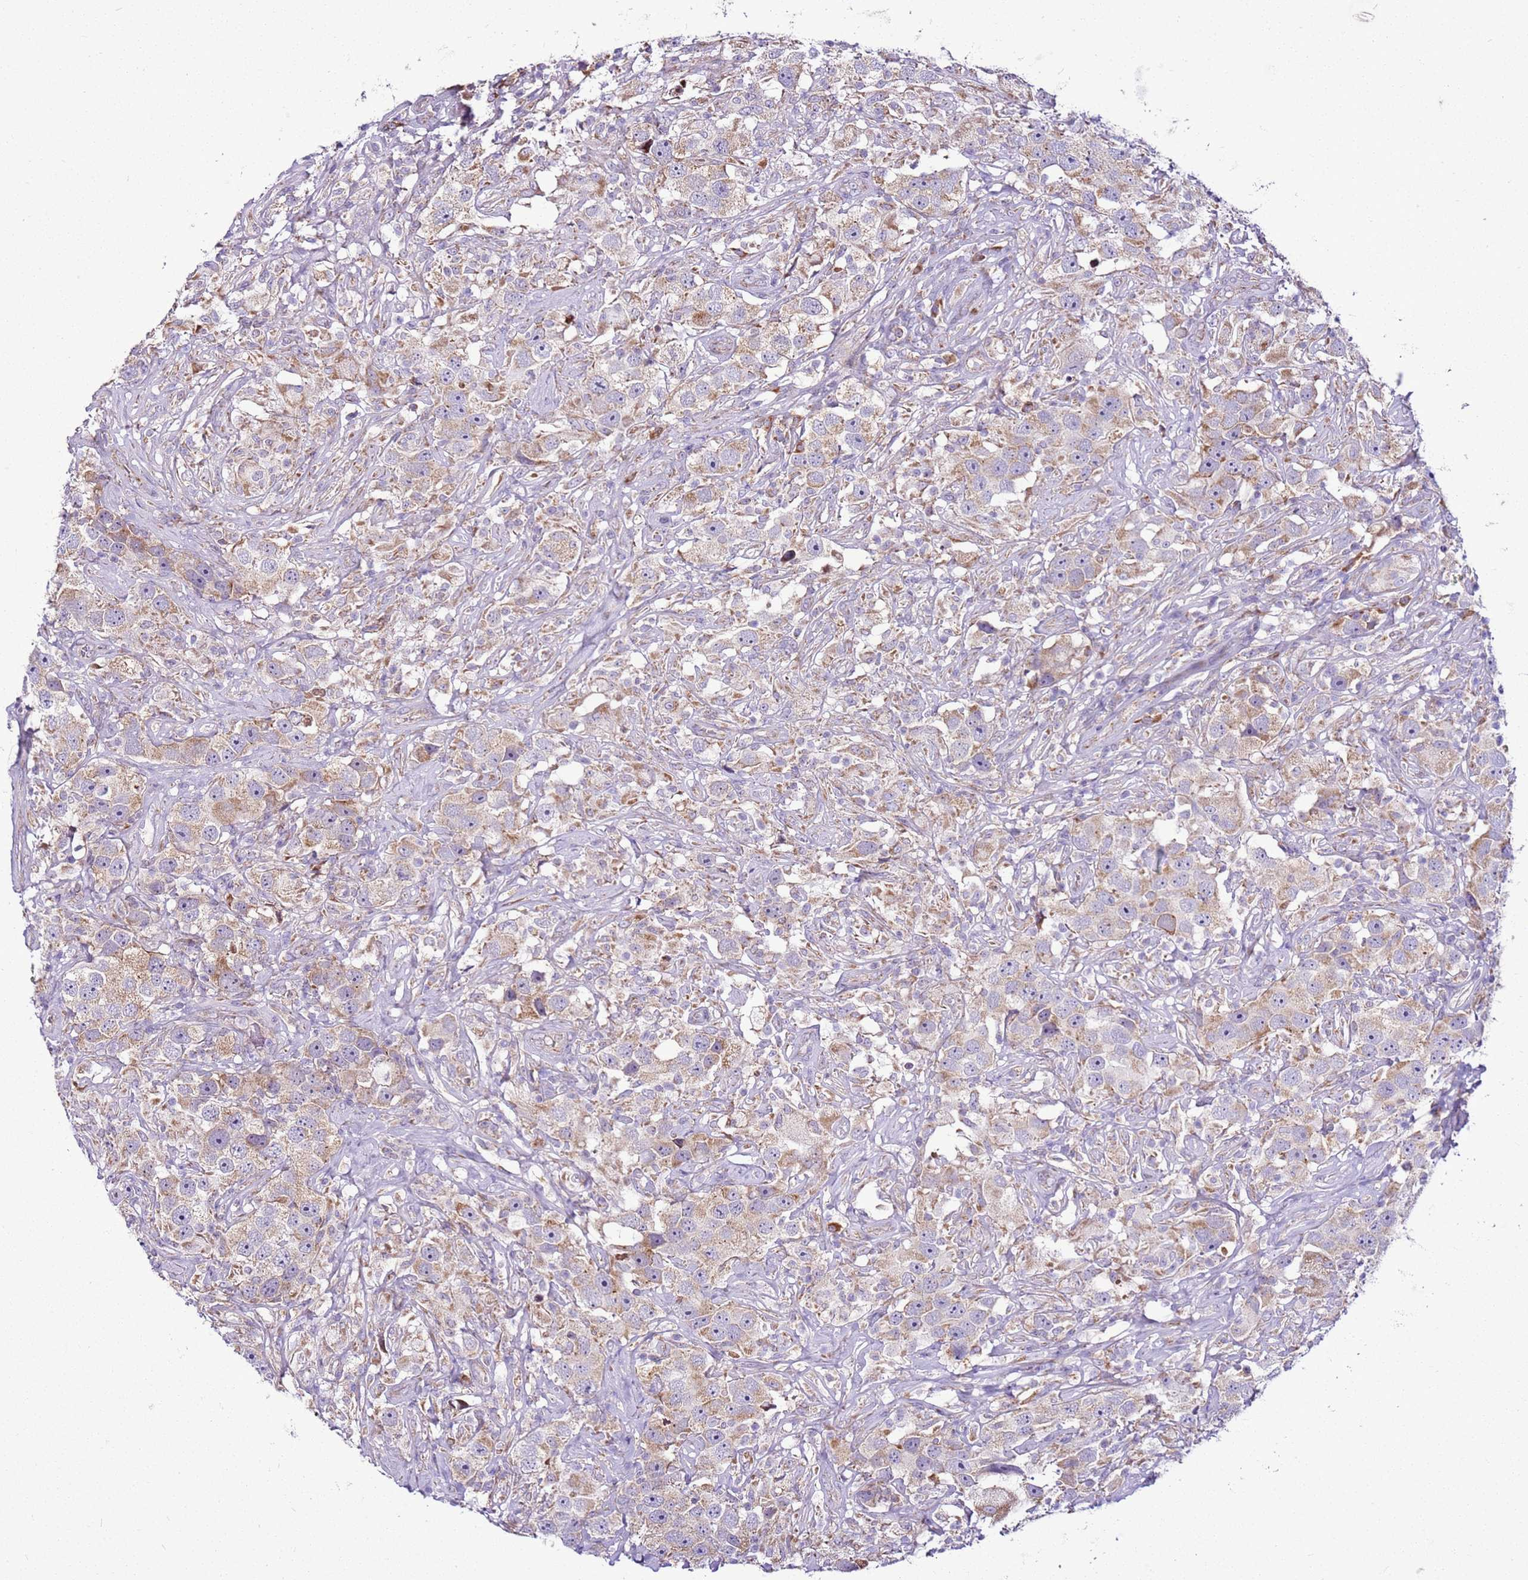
{"staining": {"intensity": "moderate", "quantity": "25%-75%", "location": "cytoplasmic/membranous"}, "tissue": "testis cancer", "cell_type": "Tumor cells", "image_type": "cancer", "snomed": [{"axis": "morphology", "description": "Seminoma, NOS"}, {"axis": "topography", "description": "Testis"}], "caption": "Human testis cancer stained for a protein (brown) displays moderate cytoplasmic/membranous positive staining in about 25%-75% of tumor cells.", "gene": "MRPL36", "patient": {"sex": "male", "age": 49}}